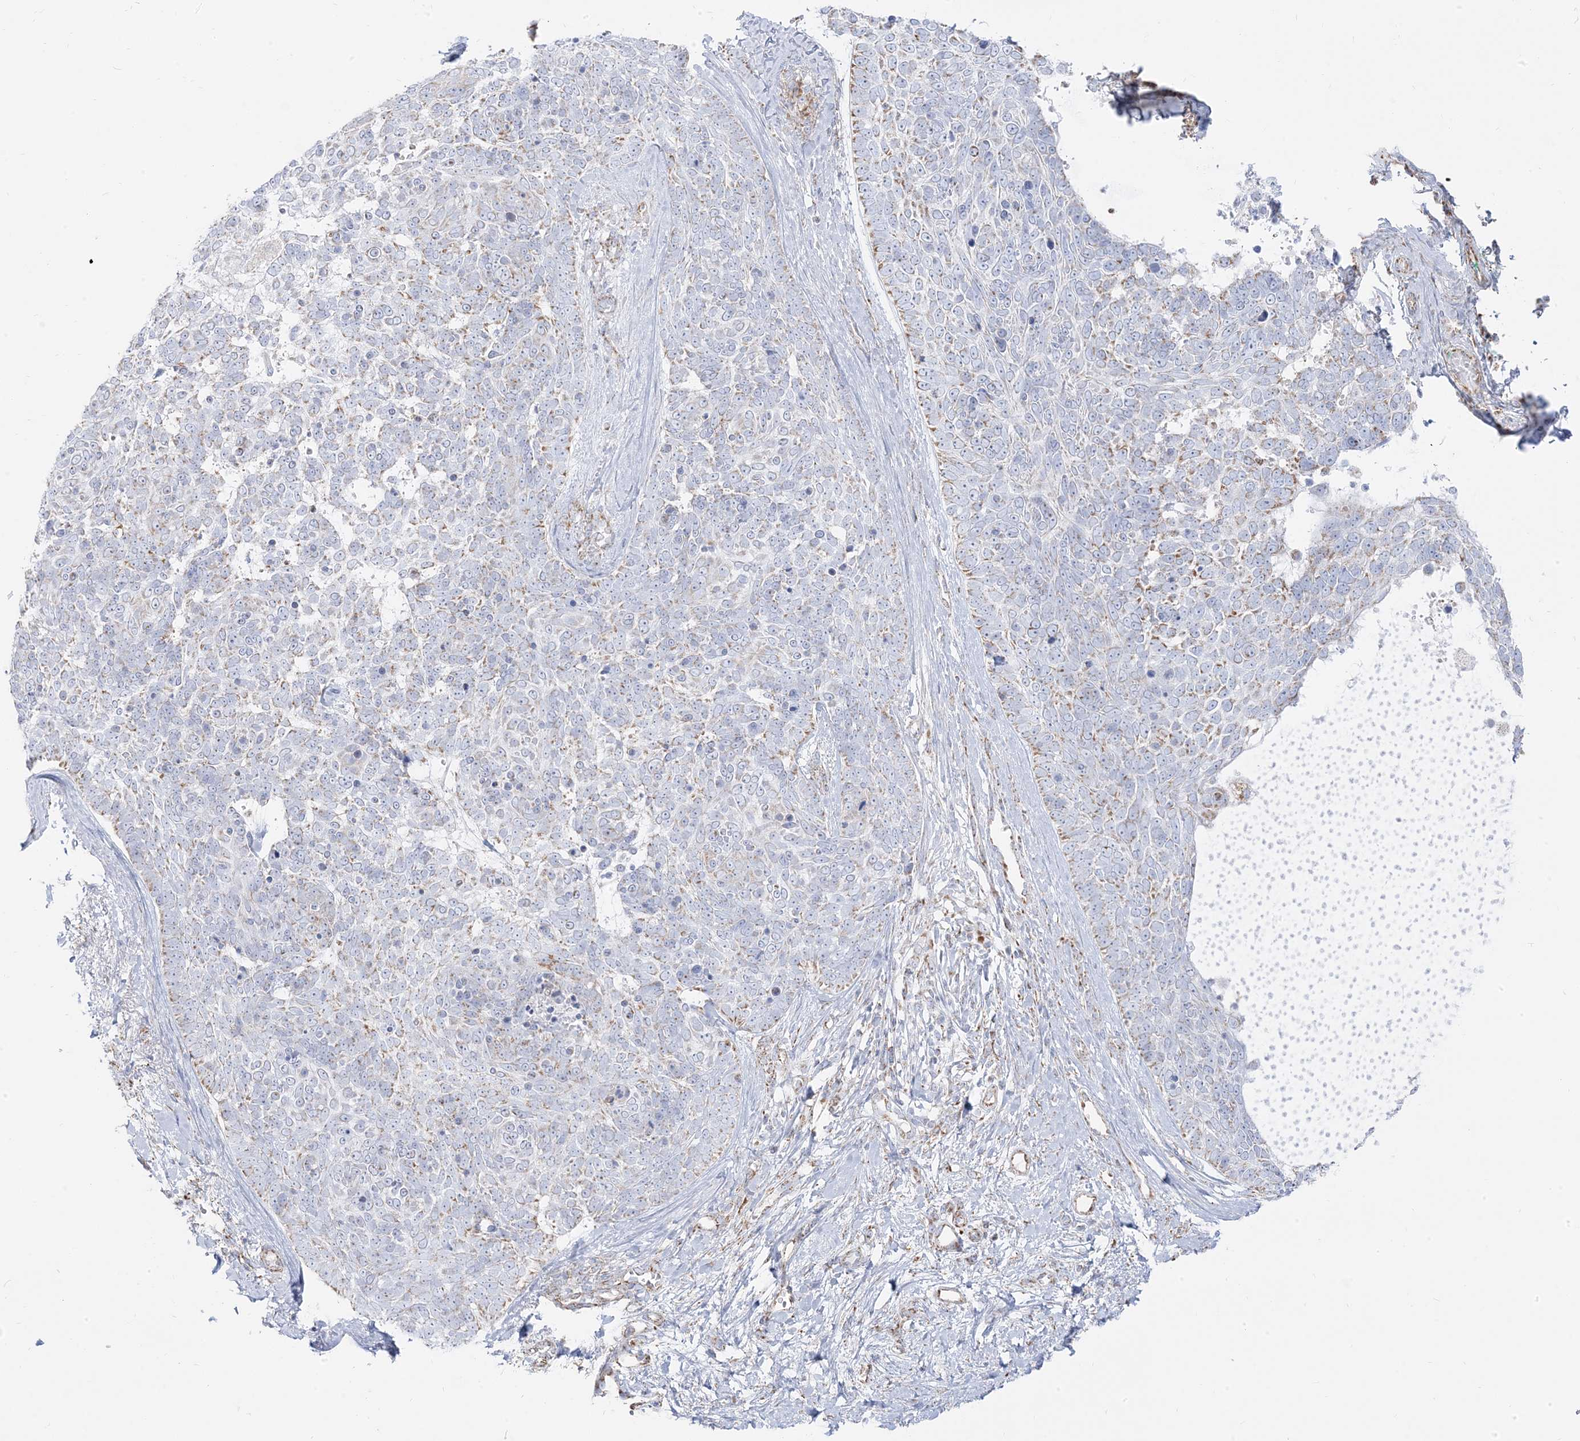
{"staining": {"intensity": "moderate", "quantity": "<25%", "location": "cytoplasmic/membranous"}, "tissue": "skin cancer", "cell_type": "Tumor cells", "image_type": "cancer", "snomed": [{"axis": "morphology", "description": "Basal cell carcinoma"}, {"axis": "topography", "description": "Skin"}], "caption": "Immunohistochemistry micrograph of neoplastic tissue: human basal cell carcinoma (skin) stained using immunohistochemistry (IHC) displays low levels of moderate protein expression localized specifically in the cytoplasmic/membranous of tumor cells, appearing as a cytoplasmic/membranous brown color.", "gene": "PCCB", "patient": {"sex": "female", "age": 81}}